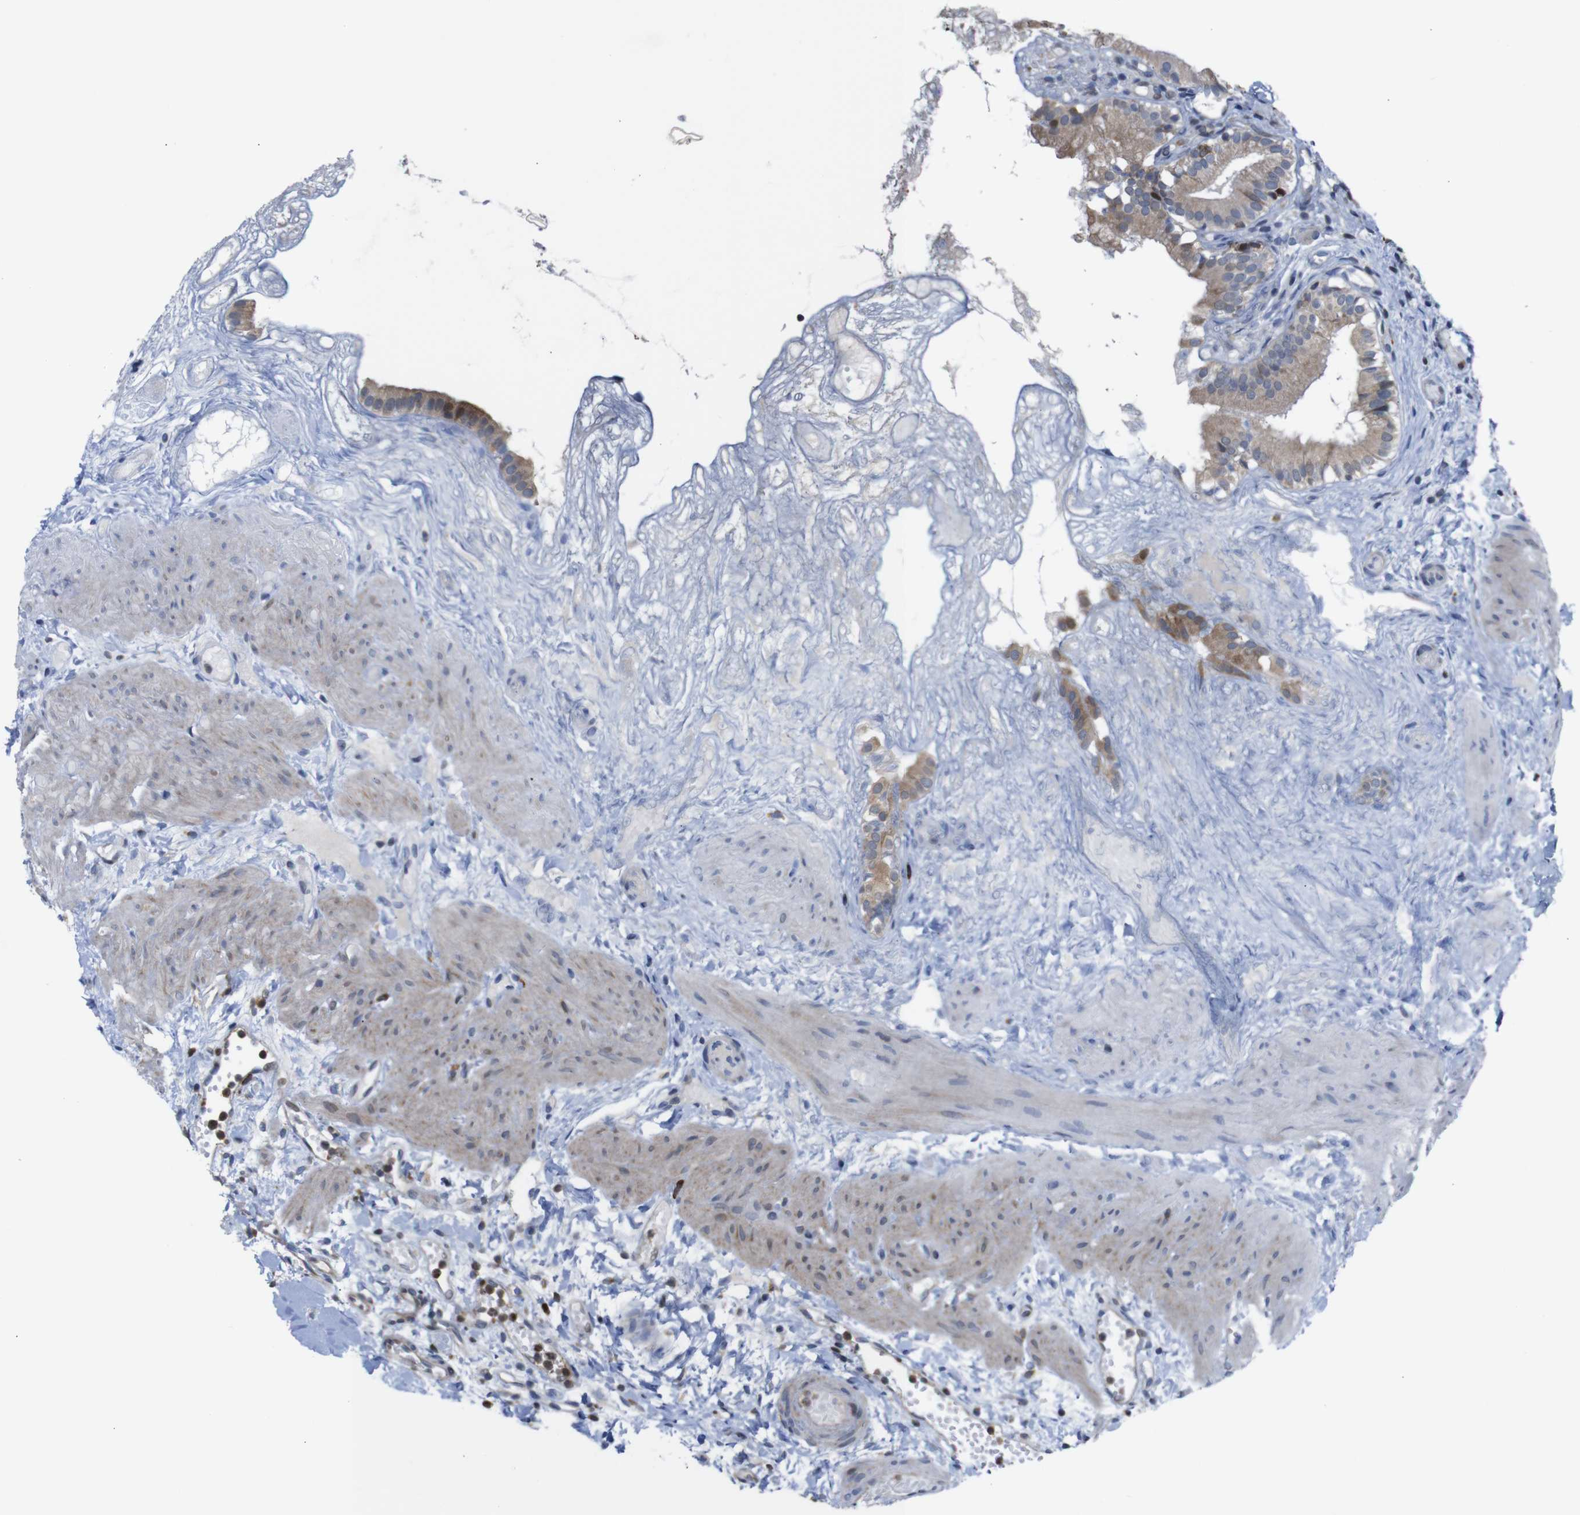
{"staining": {"intensity": "moderate", "quantity": ">75%", "location": "cytoplasmic/membranous,nuclear"}, "tissue": "gallbladder", "cell_type": "Glandular cells", "image_type": "normal", "snomed": [{"axis": "morphology", "description": "Normal tissue, NOS"}, {"axis": "topography", "description": "Gallbladder"}], "caption": "Immunohistochemical staining of normal gallbladder displays moderate cytoplasmic/membranous,nuclear protein positivity in about >75% of glandular cells.", "gene": "PTPN1", "patient": {"sex": "female", "age": 26}}